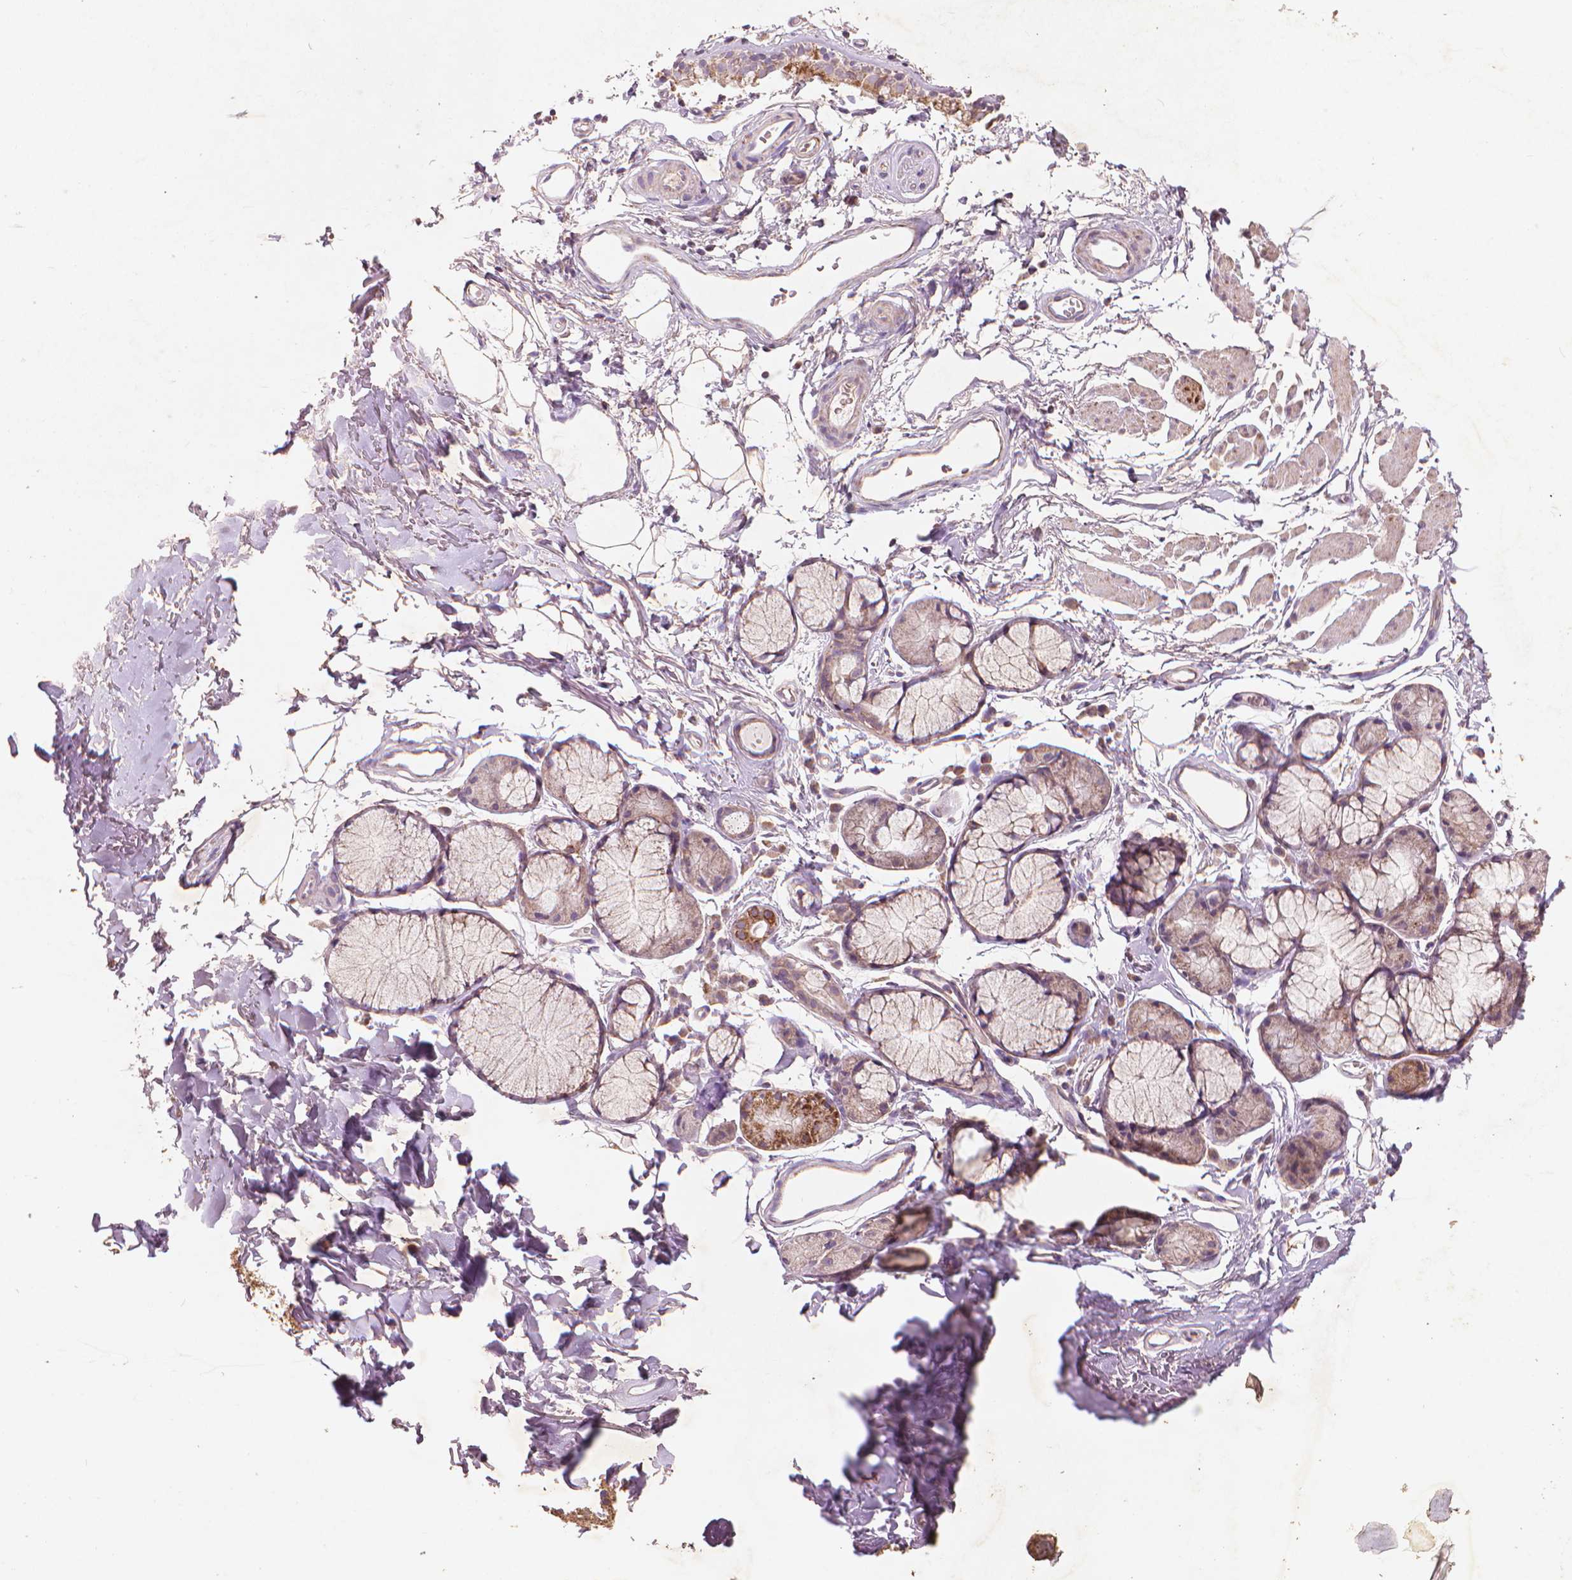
{"staining": {"intensity": "weak", "quantity": ">75%", "location": "cytoplasmic/membranous"}, "tissue": "adipose tissue", "cell_type": "Adipocytes", "image_type": "normal", "snomed": [{"axis": "morphology", "description": "Normal tissue, NOS"}, {"axis": "topography", "description": "Cartilage tissue"}, {"axis": "topography", "description": "Bronchus"}], "caption": "A brown stain labels weak cytoplasmic/membranous positivity of a protein in adipocytes of unremarkable adipose tissue.", "gene": "NLRX1", "patient": {"sex": "female", "age": 79}}